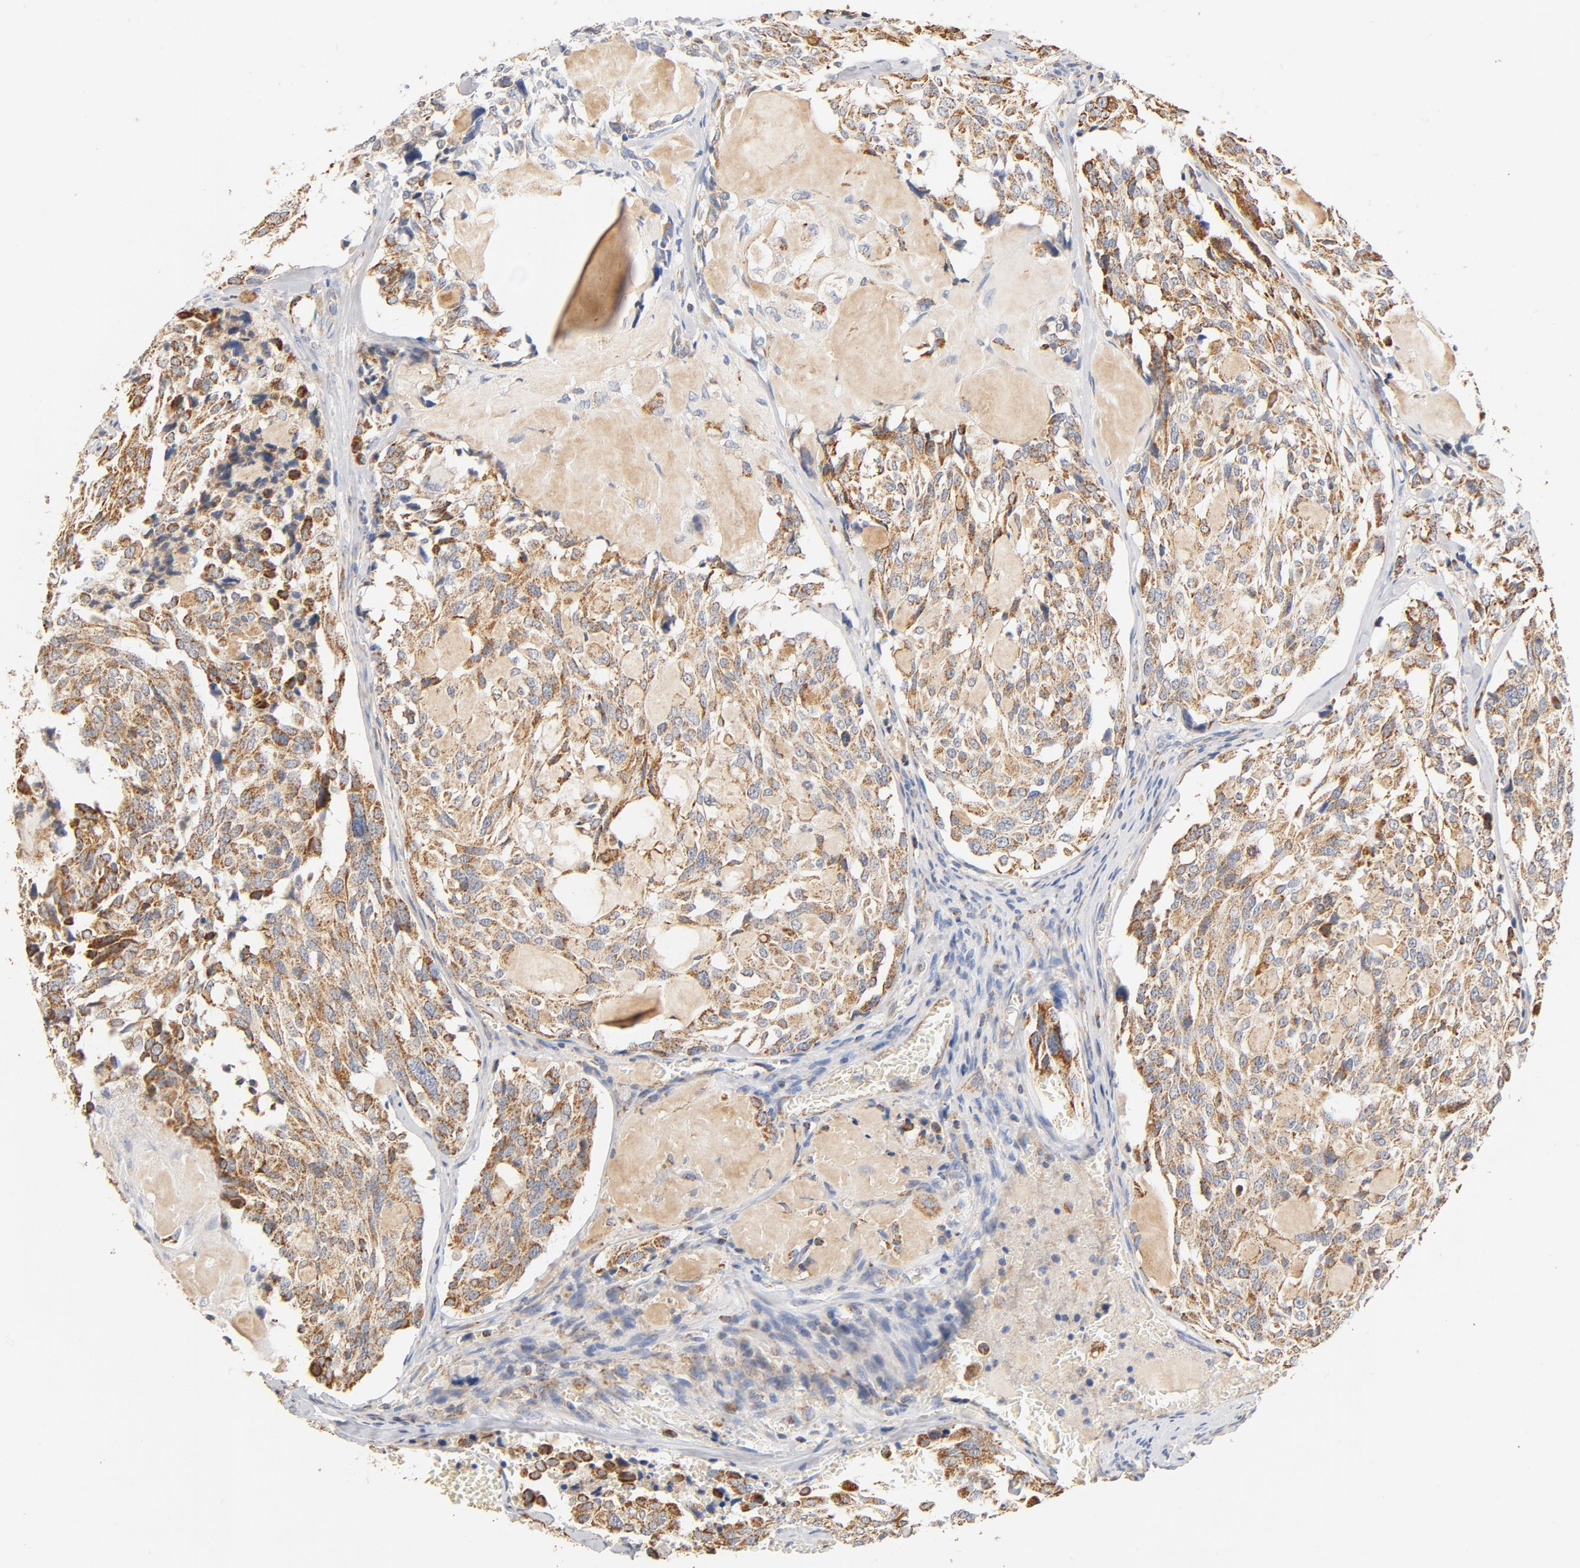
{"staining": {"intensity": "moderate", "quantity": ">75%", "location": "cytoplasmic/membranous"}, "tissue": "thyroid cancer", "cell_type": "Tumor cells", "image_type": "cancer", "snomed": [{"axis": "morphology", "description": "Carcinoma, NOS"}, {"axis": "morphology", "description": "Carcinoid, malignant, NOS"}, {"axis": "topography", "description": "Thyroid gland"}], "caption": "Carcinoma (thyroid) stained for a protein (brown) reveals moderate cytoplasmic/membranous positive positivity in approximately >75% of tumor cells.", "gene": "COX4I1", "patient": {"sex": "male", "age": 33}}